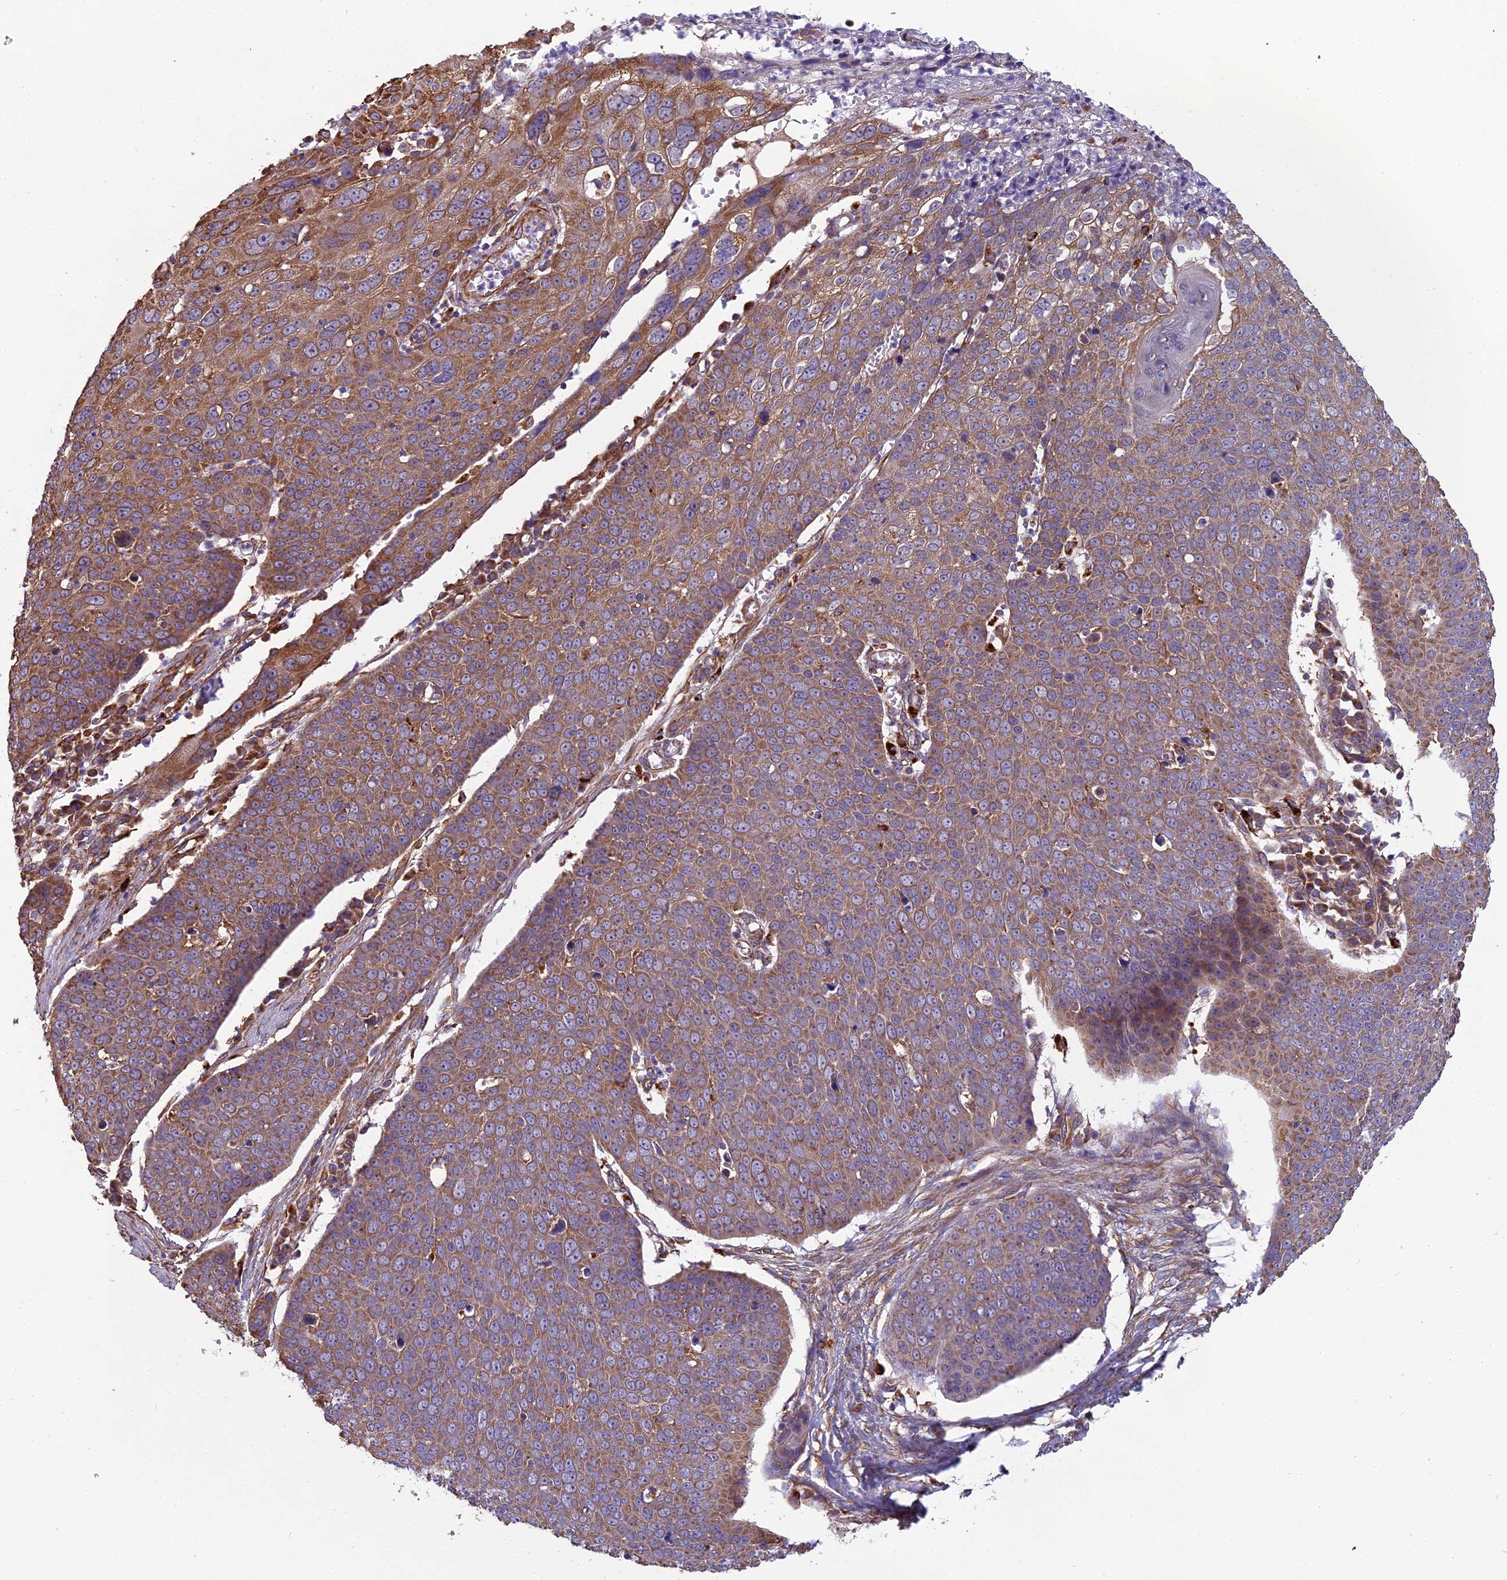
{"staining": {"intensity": "moderate", "quantity": ">75%", "location": "cytoplasmic/membranous"}, "tissue": "skin cancer", "cell_type": "Tumor cells", "image_type": "cancer", "snomed": [{"axis": "morphology", "description": "Squamous cell carcinoma, NOS"}, {"axis": "topography", "description": "Skin"}], "caption": "The photomicrograph shows immunohistochemical staining of skin cancer. There is moderate cytoplasmic/membranous expression is seen in approximately >75% of tumor cells.", "gene": "SPDL1", "patient": {"sex": "male", "age": 71}}